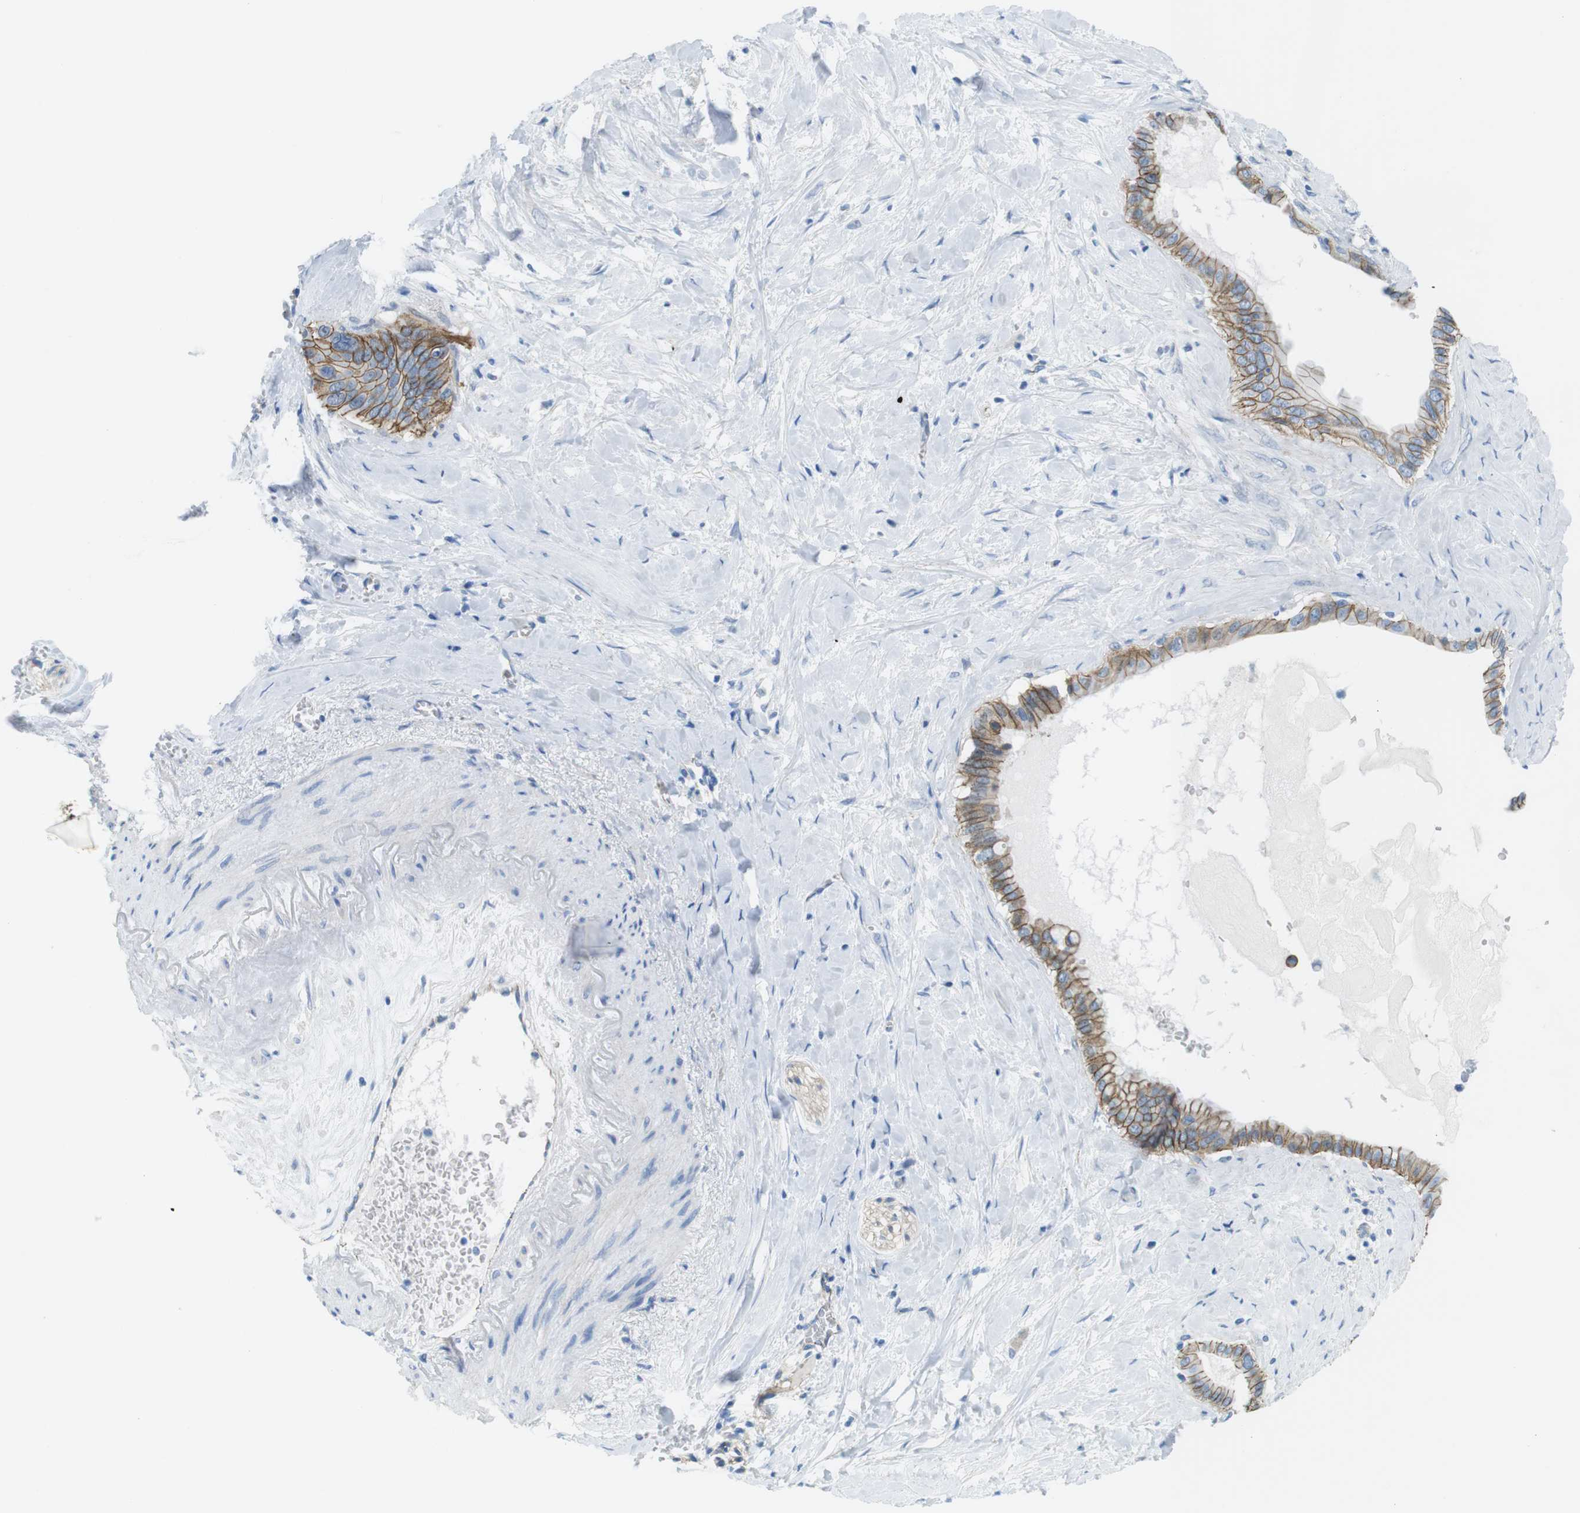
{"staining": {"intensity": "moderate", "quantity": ">75%", "location": "cytoplasmic/membranous"}, "tissue": "pancreatic cancer", "cell_type": "Tumor cells", "image_type": "cancer", "snomed": [{"axis": "morphology", "description": "Adenocarcinoma, NOS"}, {"axis": "topography", "description": "Pancreas"}], "caption": "Pancreatic adenocarcinoma stained with DAB immunohistochemistry demonstrates medium levels of moderate cytoplasmic/membranous staining in about >75% of tumor cells.", "gene": "SLC6A6", "patient": {"sex": "male", "age": 55}}